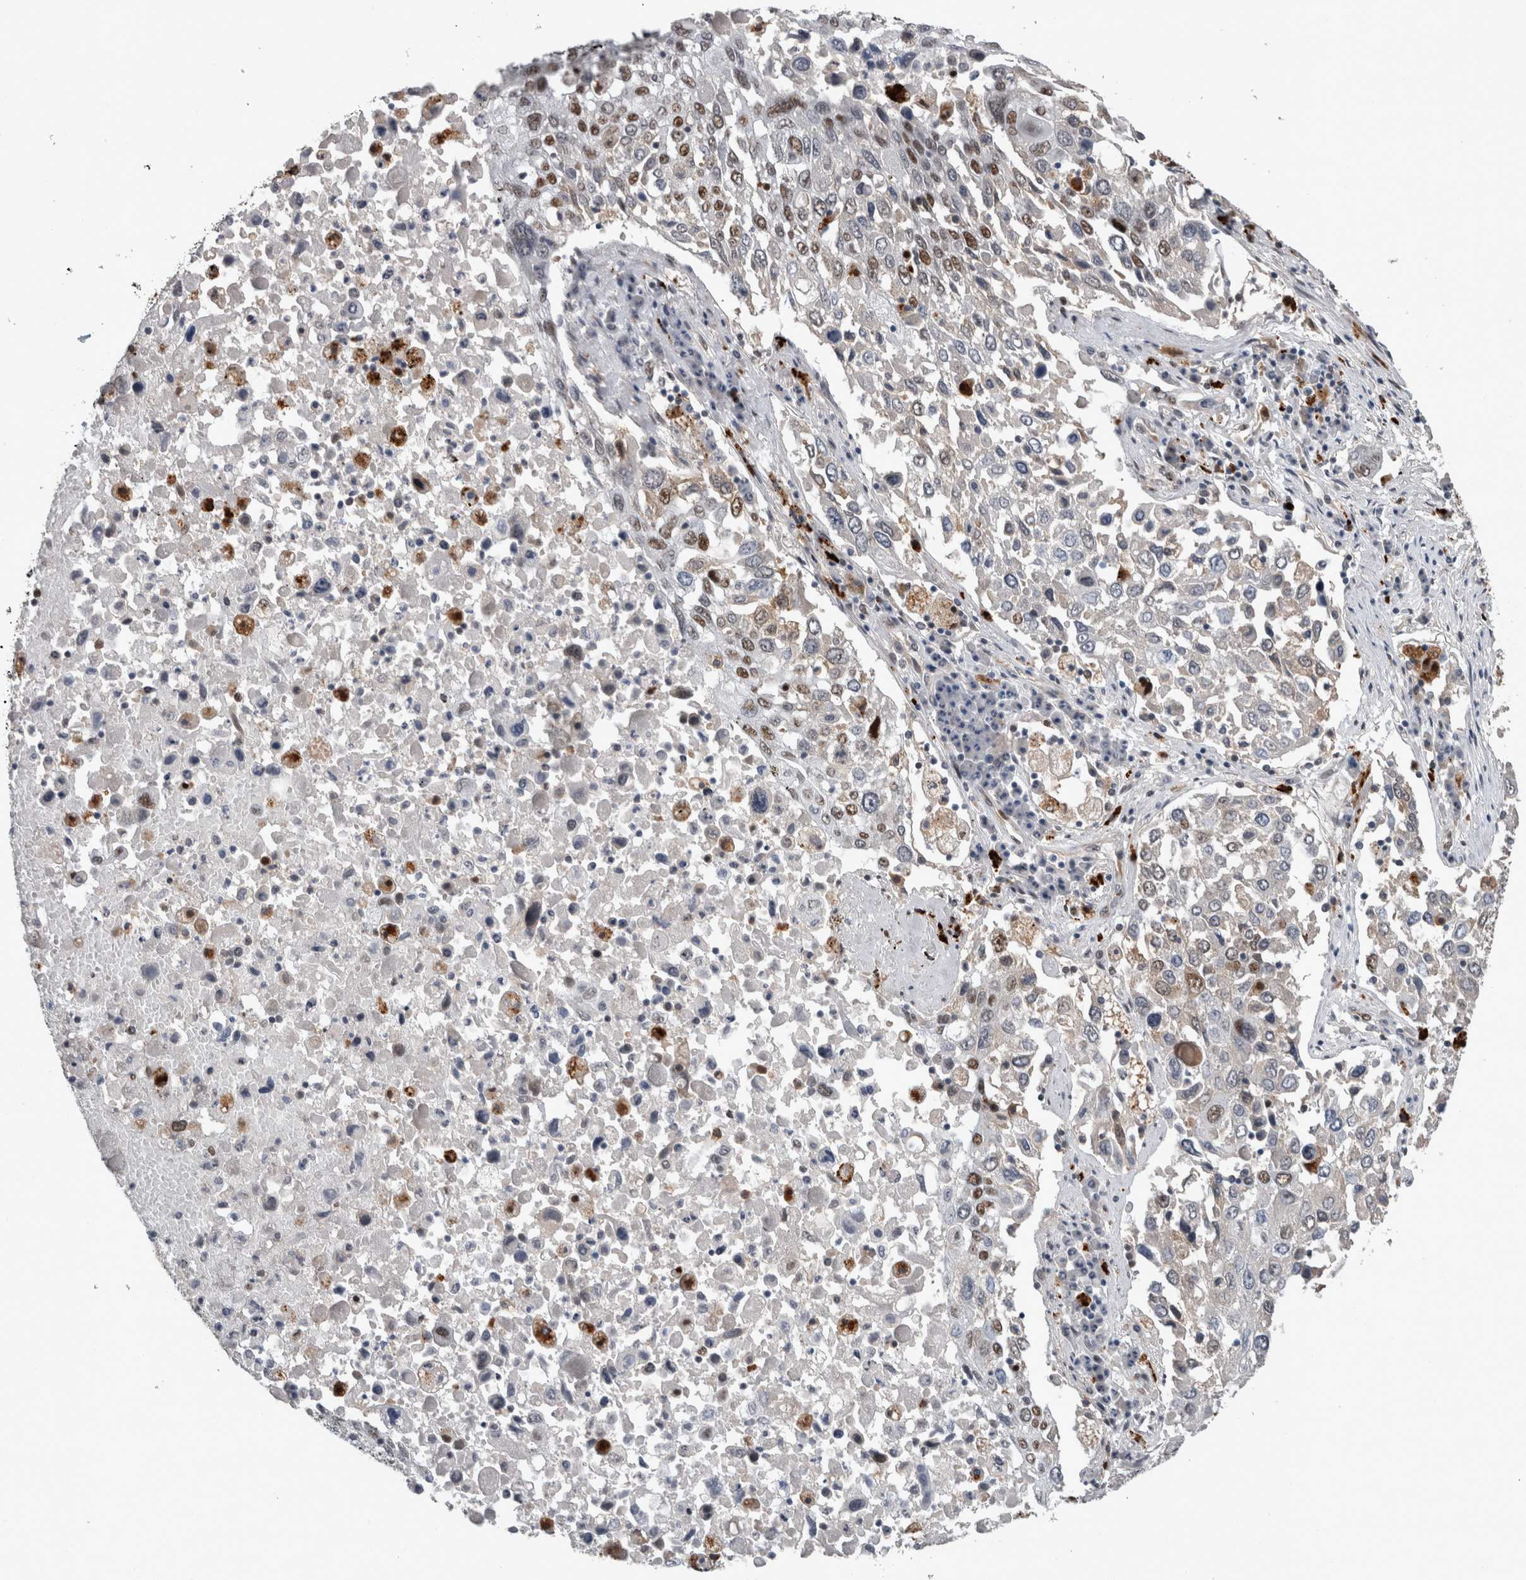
{"staining": {"intensity": "moderate", "quantity": "25%-75%", "location": "nuclear"}, "tissue": "lung cancer", "cell_type": "Tumor cells", "image_type": "cancer", "snomed": [{"axis": "morphology", "description": "Squamous cell carcinoma, NOS"}, {"axis": "topography", "description": "Lung"}], "caption": "Squamous cell carcinoma (lung) stained with a protein marker demonstrates moderate staining in tumor cells.", "gene": "POLD2", "patient": {"sex": "male", "age": 65}}